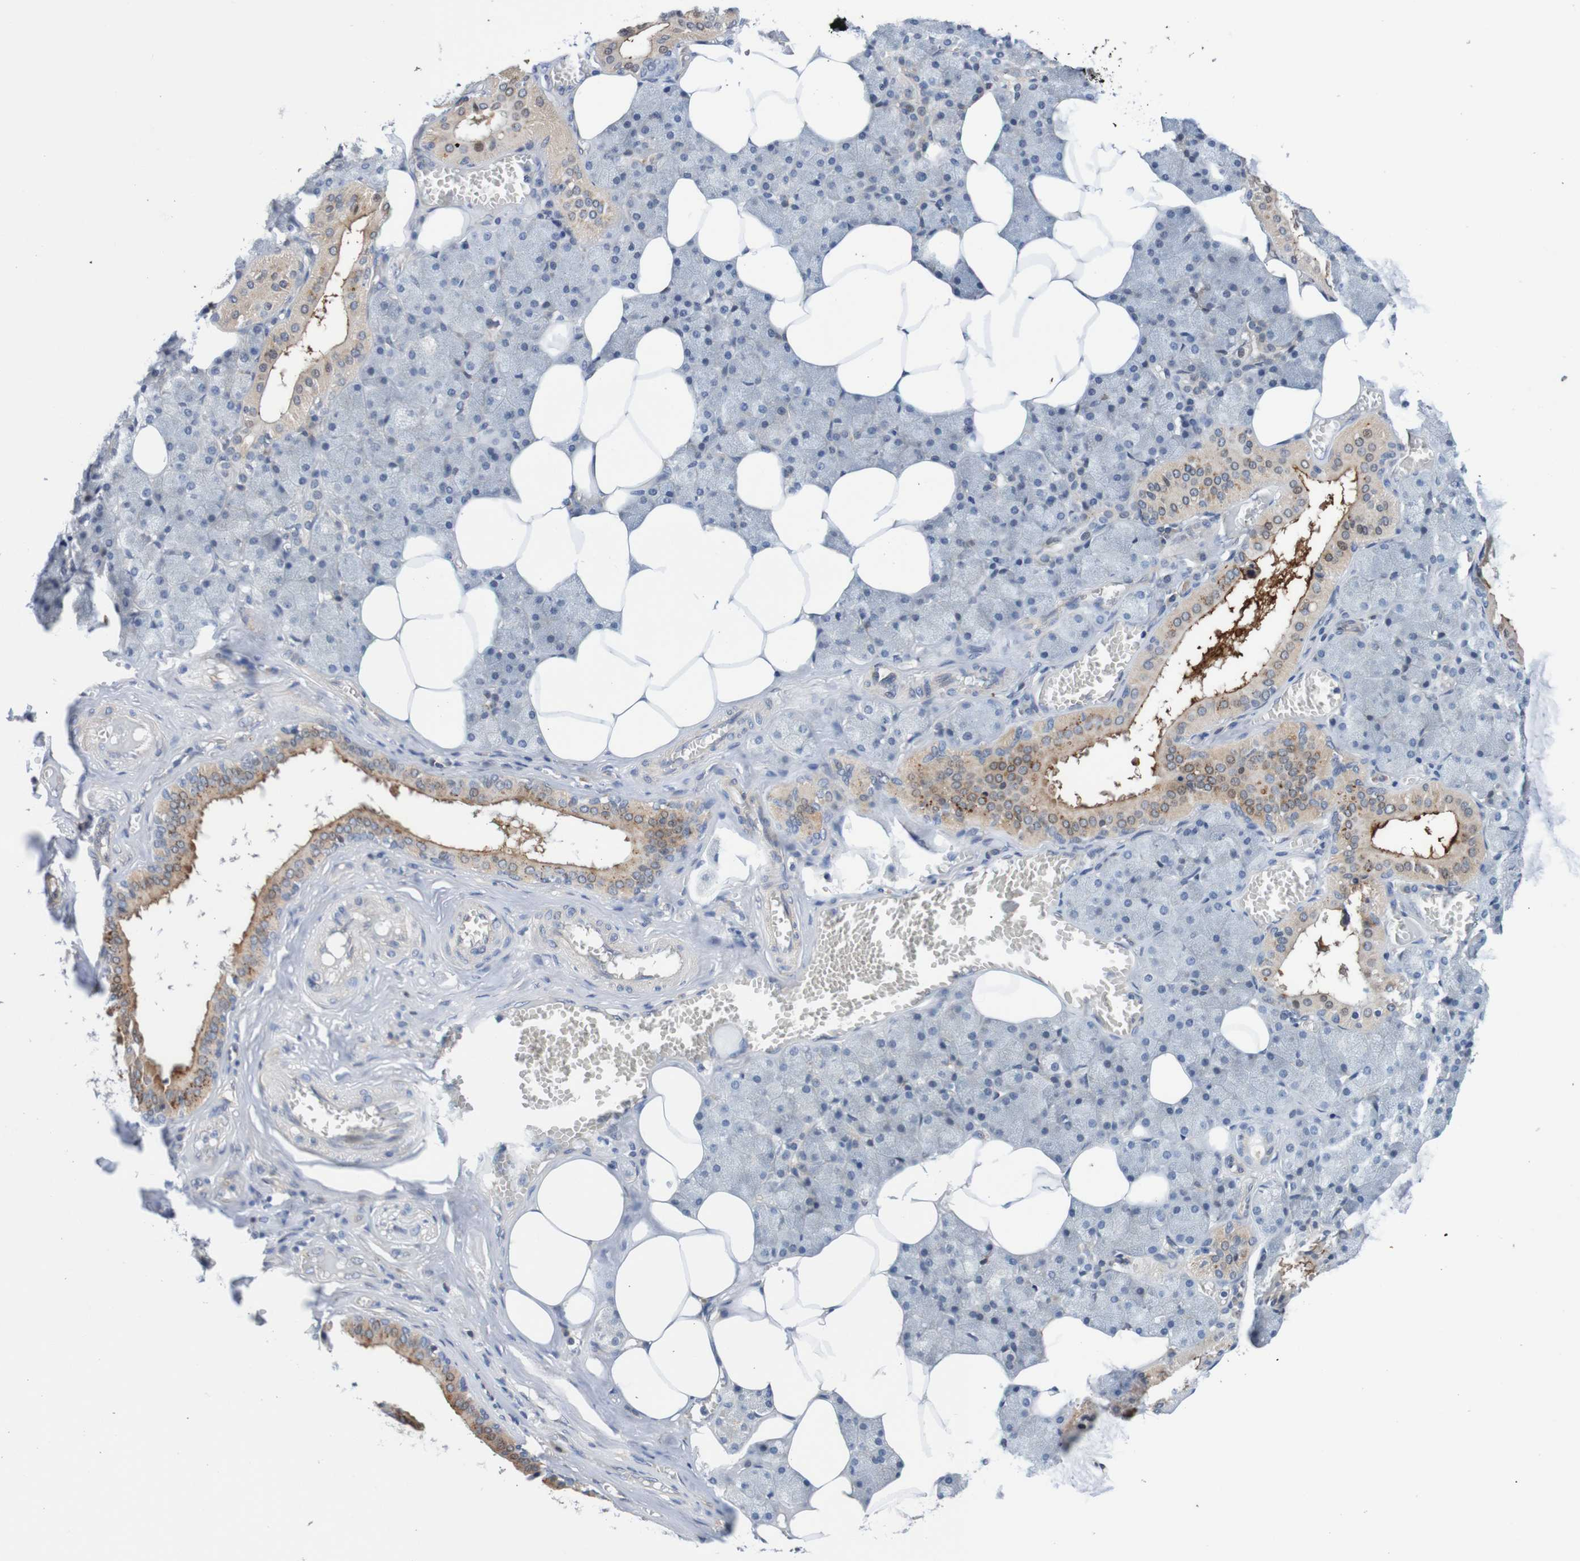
{"staining": {"intensity": "moderate", "quantity": "25%-75%", "location": "cytoplasmic/membranous"}, "tissue": "salivary gland", "cell_type": "Glandular cells", "image_type": "normal", "snomed": [{"axis": "morphology", "description": "Normal tissue, NOS"}, {"axis": "topography", "description": "Salivary gland"}], "caption": "This micrograph reveals immunohistochemistry staining of benign salivary gland, with medium moderate cytoplasmic/membranous positivity in approximately 25%-75% of glandular cells.", "gene": "CPED1", "patient": {"sex": "male", "age": 62}}